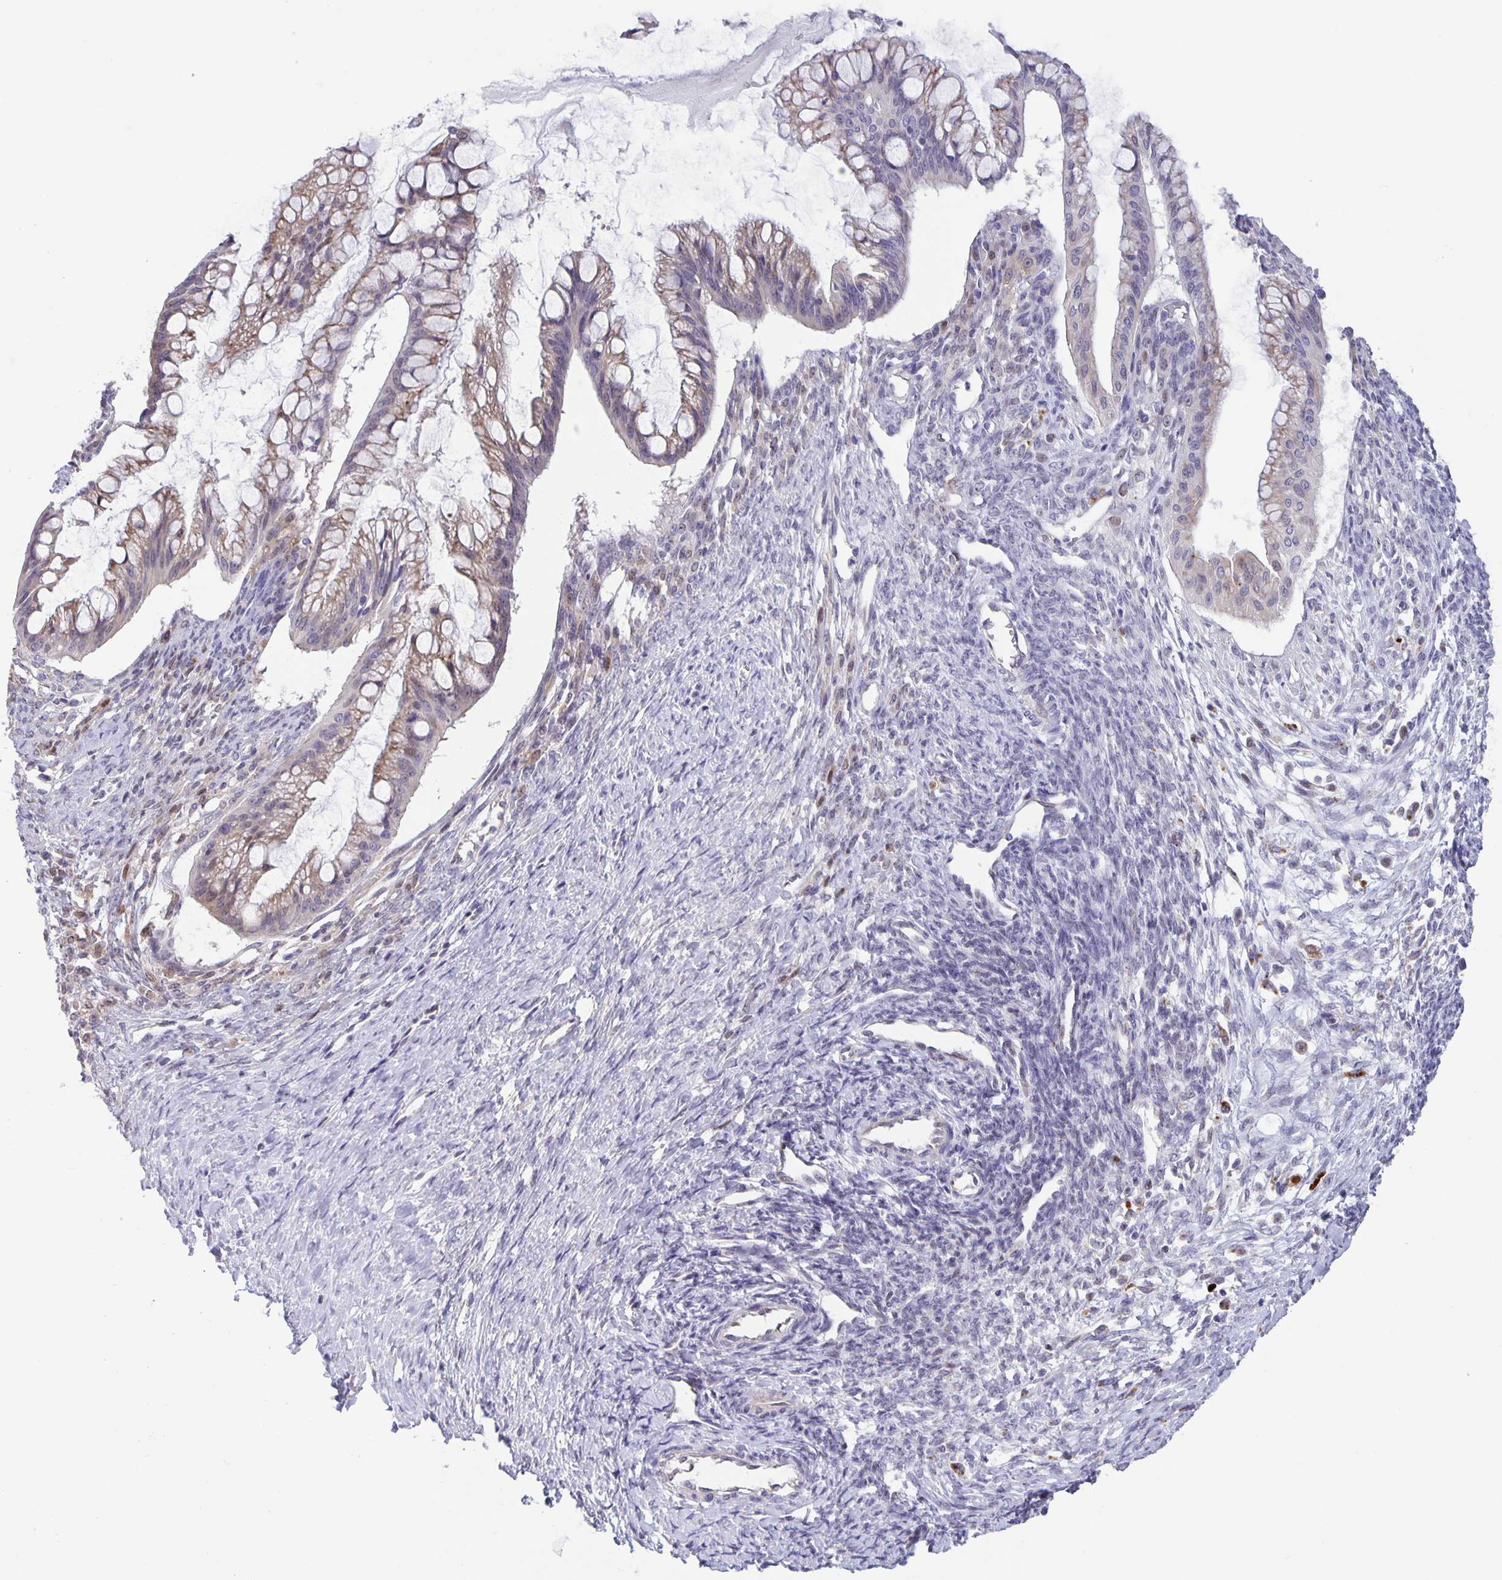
{"staining": {"intensity": "weak", "quantity": "25%-75%", "location": "cytoplasmic/membranous"}, "tissue": "ovarian cancer", "cell_type": "Tumor cells", "image_type": "cancer", "snomed": [{"axis": "morphology", "description": "Cystadenocarcinoma, mucinous, NOS"}, {"axis": "topography", "description": "Ovary"}], "caption": "Immunohistochemical staining of human mucinous cystadenocarcinoma (ovarian) shows weak cytoplasmic/membranous protein expression in about 25%-75% of tumor cells.", "gene": "MAPK12", "patient": {"sex": "female", "age": 73}}